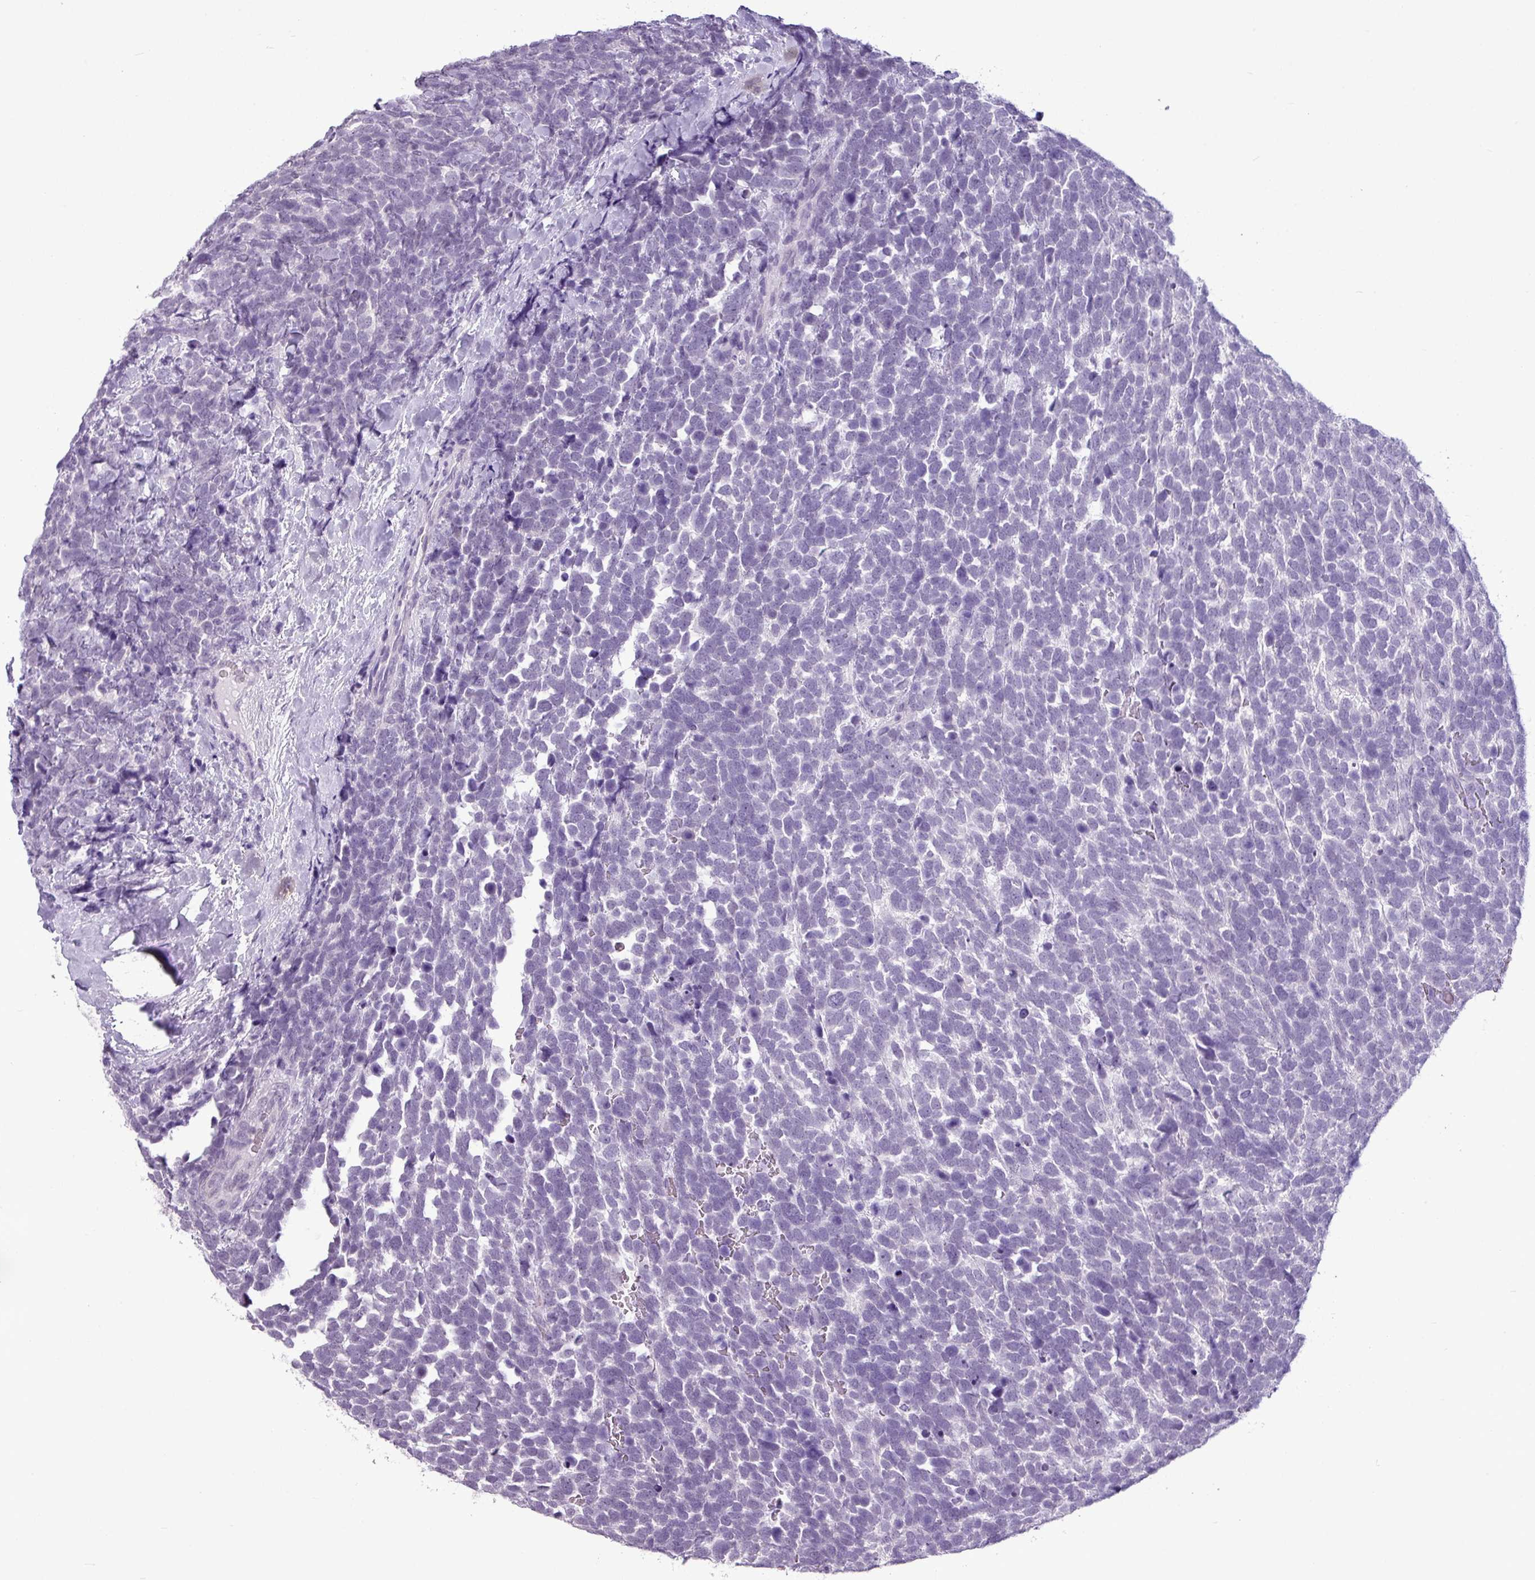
{"staining": {"intensity": "negative", "quantity": "none", "location": "none"}, "tissue": "urothelial cancer", "cell_type": "Tumor cells", "image_type": "cancer", "snomed": [{"axis": "morphology", "description": "Urothelial carcinoma, High grade"}, {"axis": "topography", "description": "Urinary bladder"}], "caption": "The histopathology image demonstrates no significant expression in tumor cells of urothelial cancer.", "gene": "AMY2A", "patient": {"sex": "female", "age": 82}}